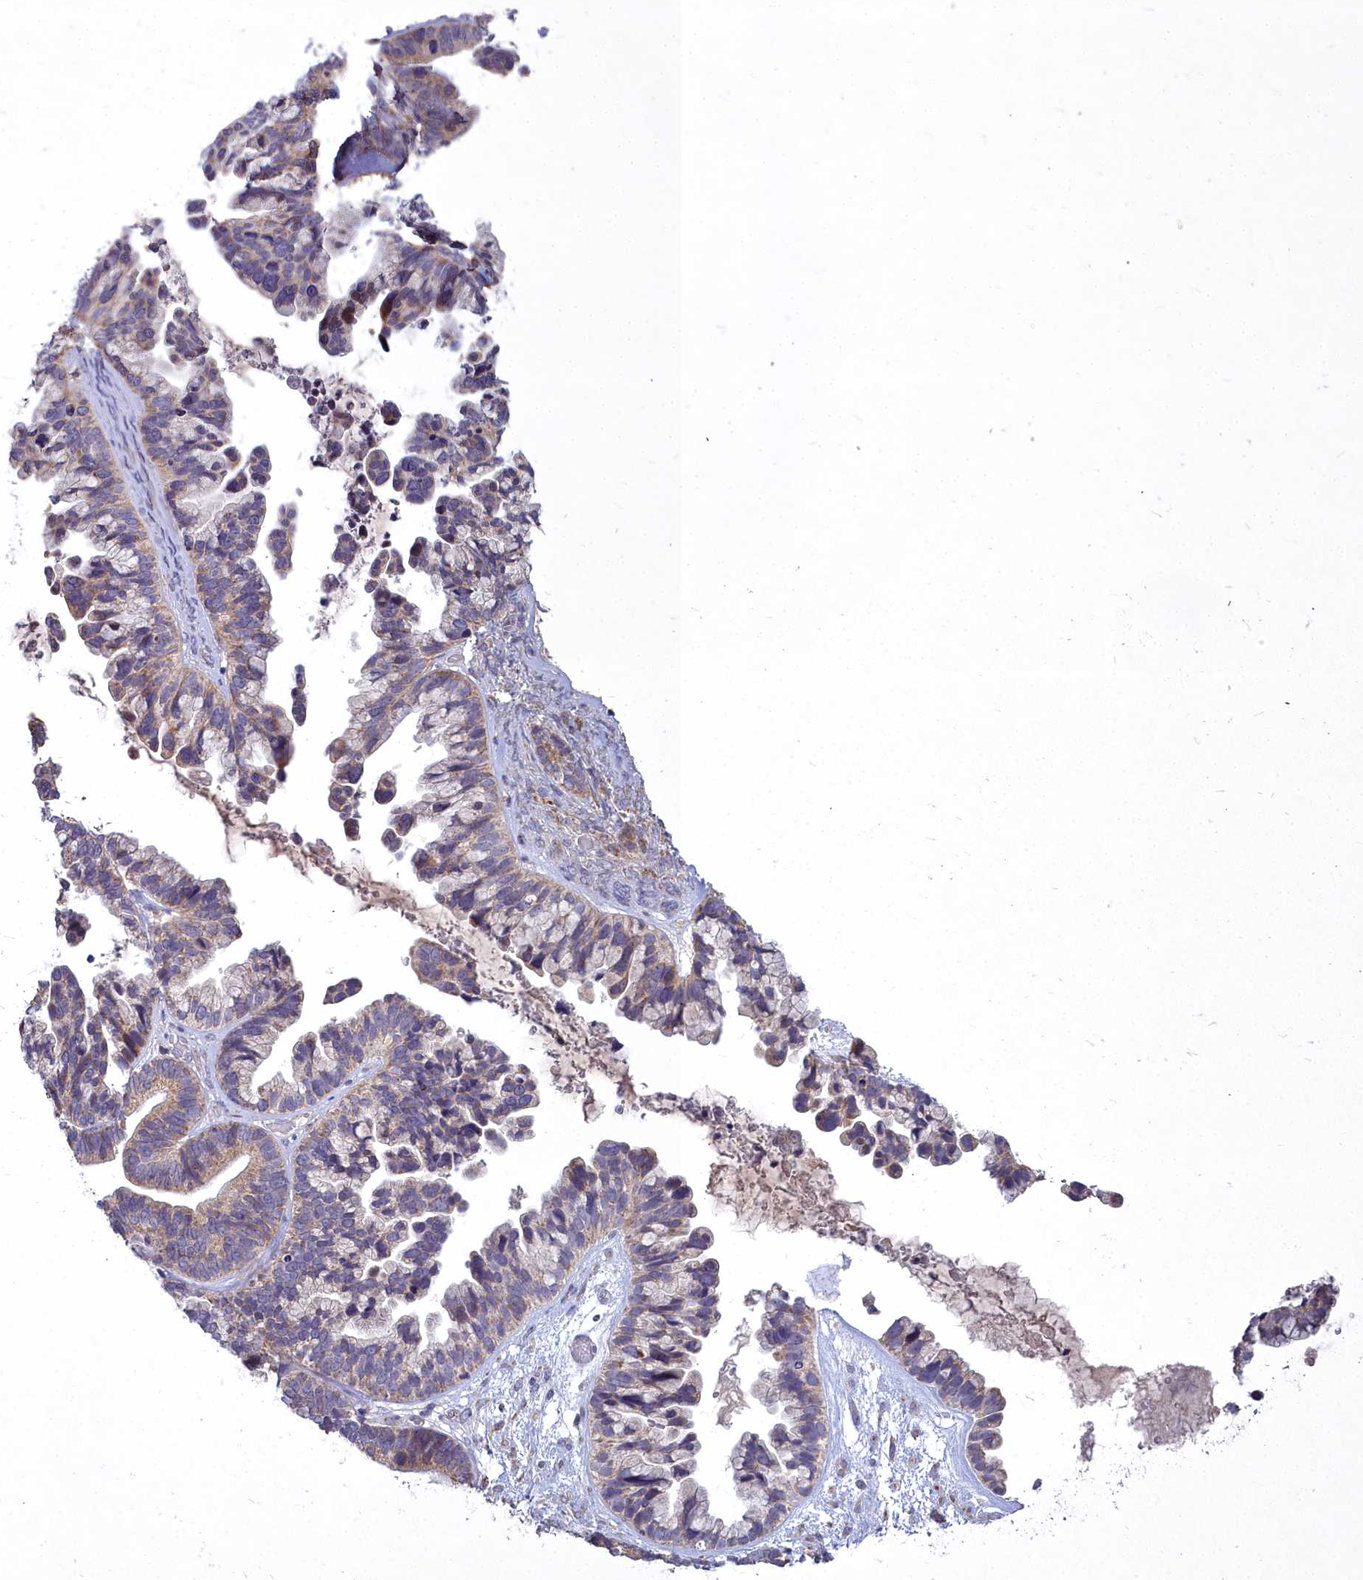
{"staining": {"intensity": "weak", "quantity": ">75%", "location": "cytoplasmic/membranous"}, "tissue": "ovarian cancer", "cell_type": "Tumor cells", "image_type": "cancer", "snomed": [{"axis": "morphology", "description": "Cystadenocarcinoma, serous, NOS"}, {"axis": "topography", "description": "Ovary"}], "caption": "Immunohistochemical staining of human ovarian serous cystadenocarcinoma reveals weak cytoplasmic/membranous protein expression in about >75% of tumor cells.", "gene": "MICU2", "patient": {"sex": "female", "age": 56}}